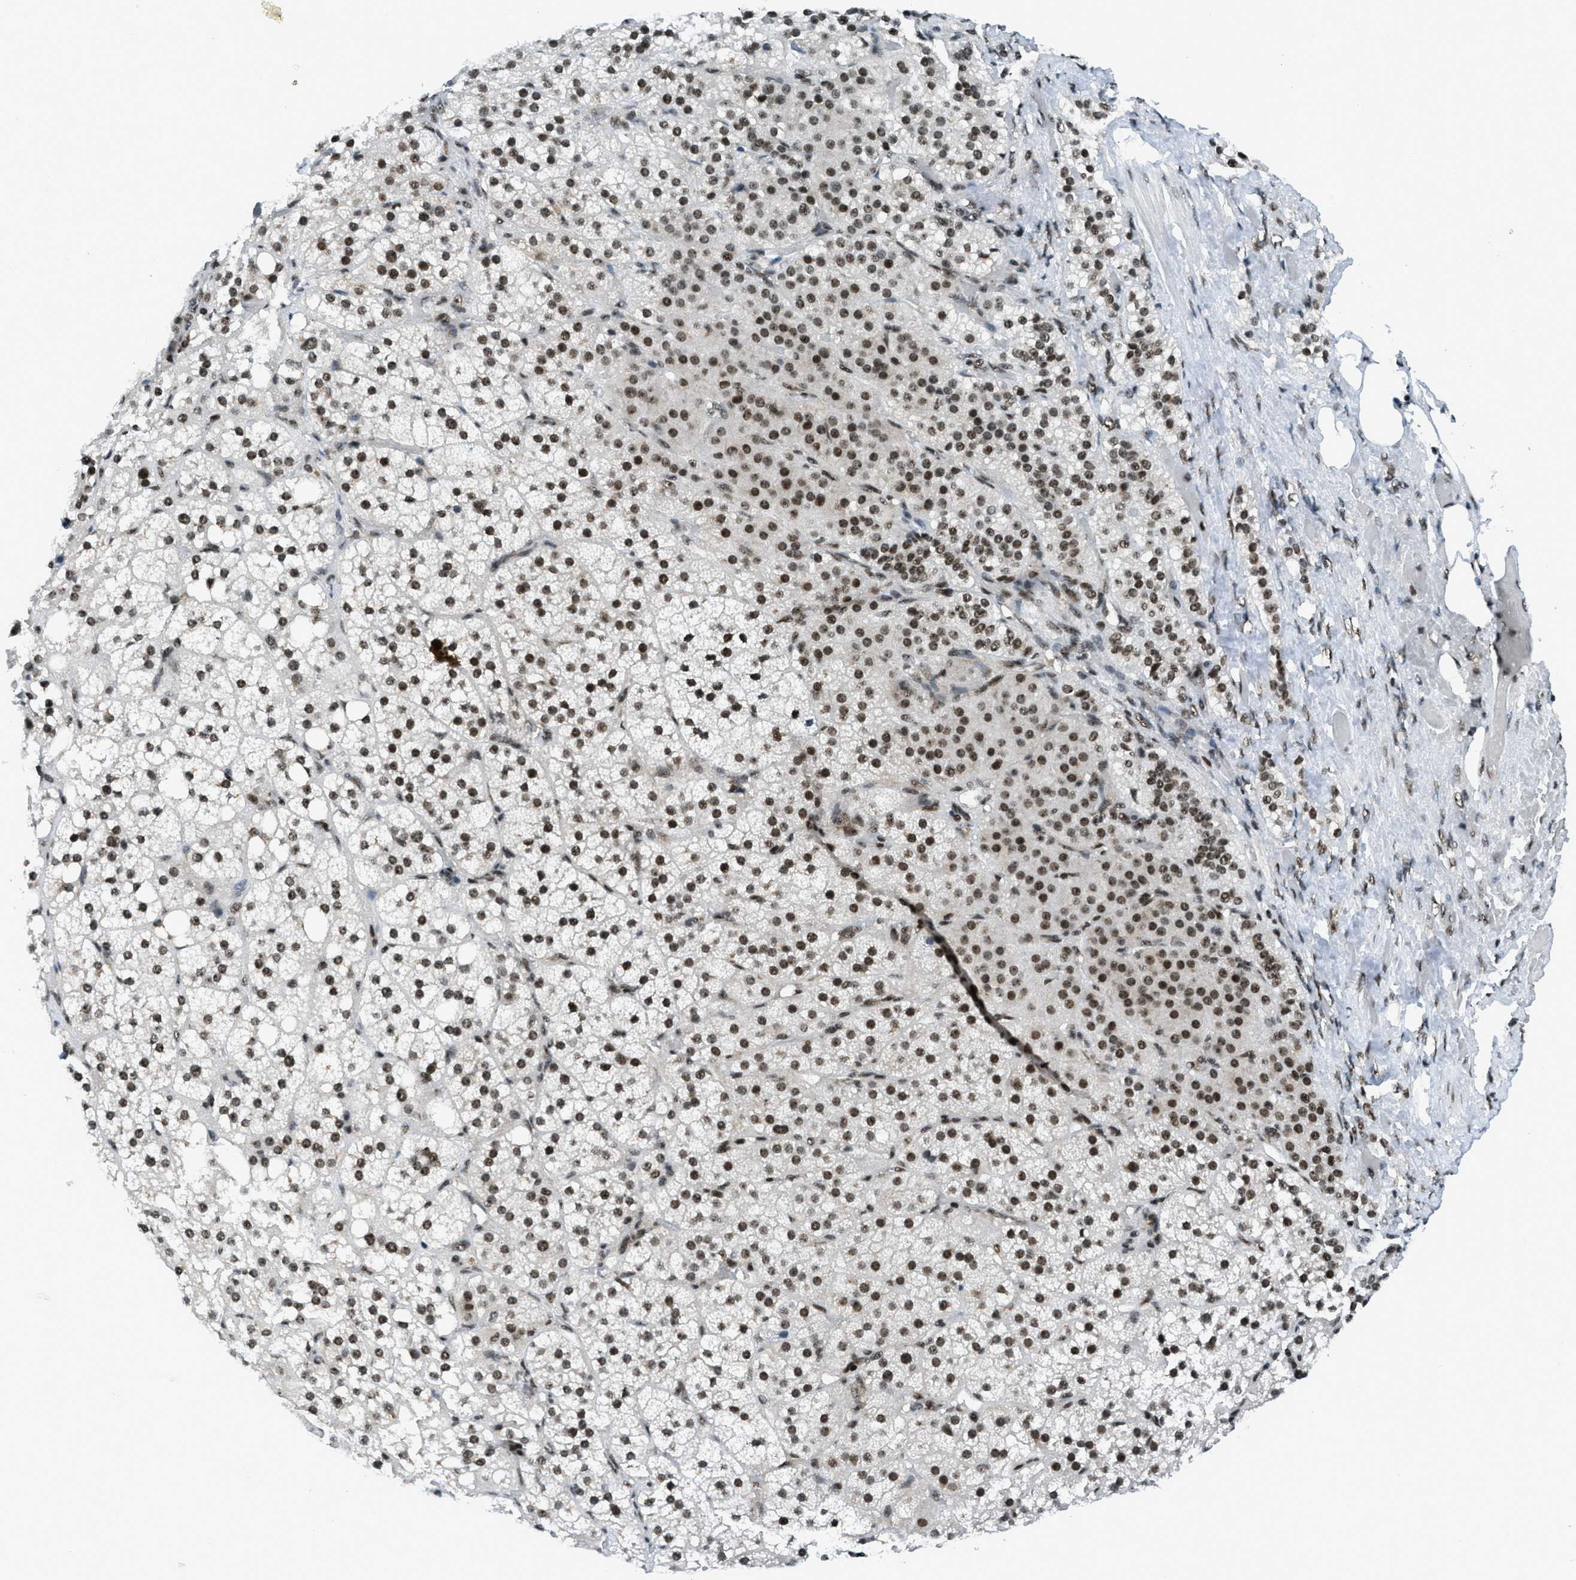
{"staining": {"intensity": "strong", "quantity": ">75%", "location": "nuclear"}, "tissue": "adrenal gland", "cell_type": "Glandular cells", "image_type": "normal", "snomed": [{"axis": "morphology", "description": "Normal tissue, NOS"}, {"axis": "topography", "description": "Adrenal gland"}], "caption": "This image demonstrates immunohistochemistry (IHC) staining of benign adrenal gland, with high strong nuclear staining in approximately >75% of glandular cells.", "gene": "RAD51B", "patient": {"sex": "female", "age": 59}}